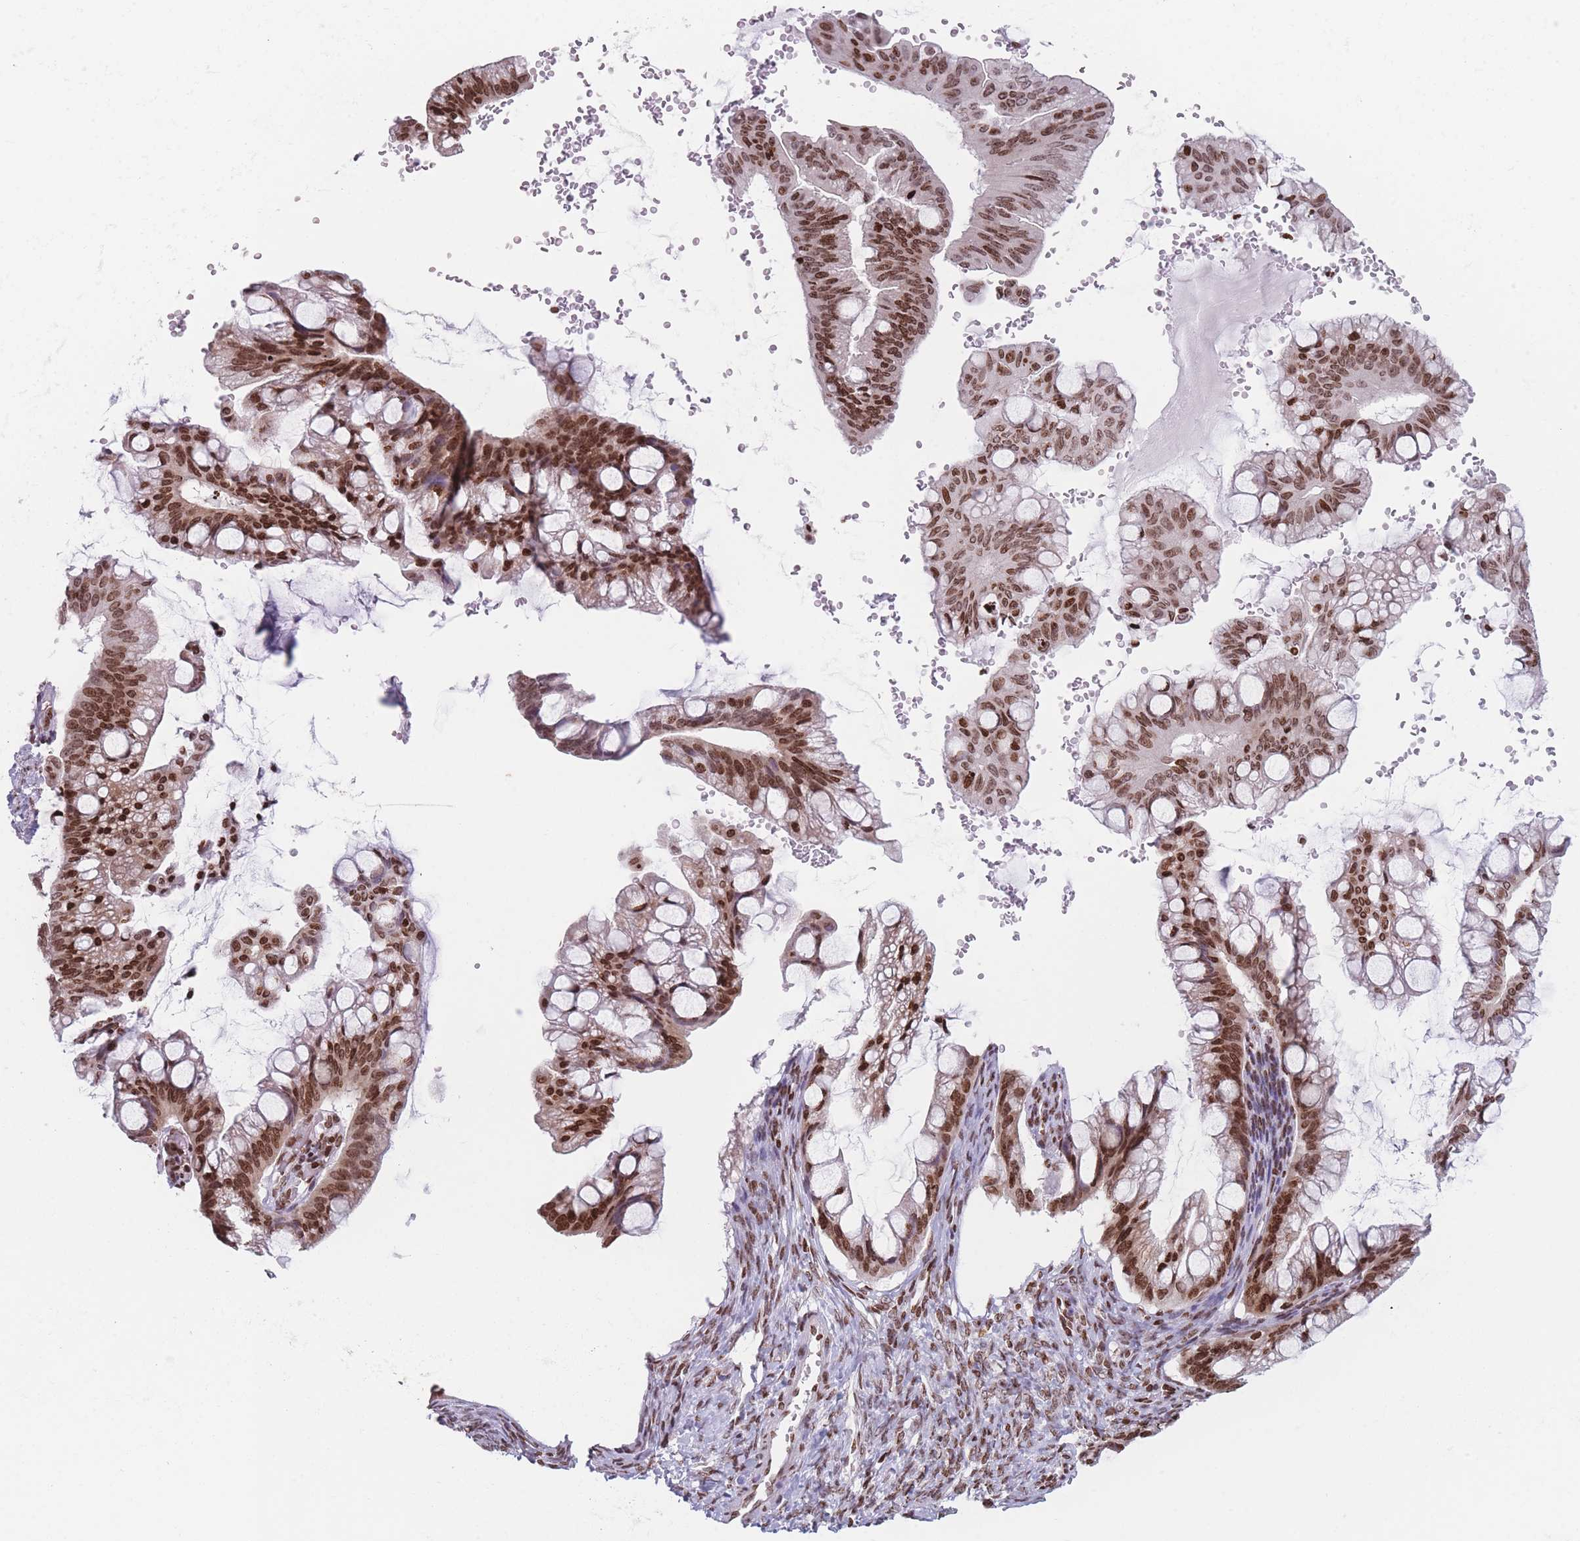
{"staining": {"intensity": "moderate", "quantity": ">75%", "location": "nuclear"}, "tissue": "ovarian cancer", "cell_type": "Tumor cells", "image_type": "cancer", "snomed": [{"axis": "morphology", "description": "Cystadenocarcinoma, mucinous, NOS"}, {"axis": "topography", "description": "Ovary"}], "caption": "This micrograph demonstrates mucinous cystadenocarcinoma (ovarian) stained with IHC to label a protein in brown. The nuclear of tumor cells show moderate positivity for the protein. Nuclei are counter-stained blue.", "gene": "AK9", "patient": {"sex": "female", "age": 73}}